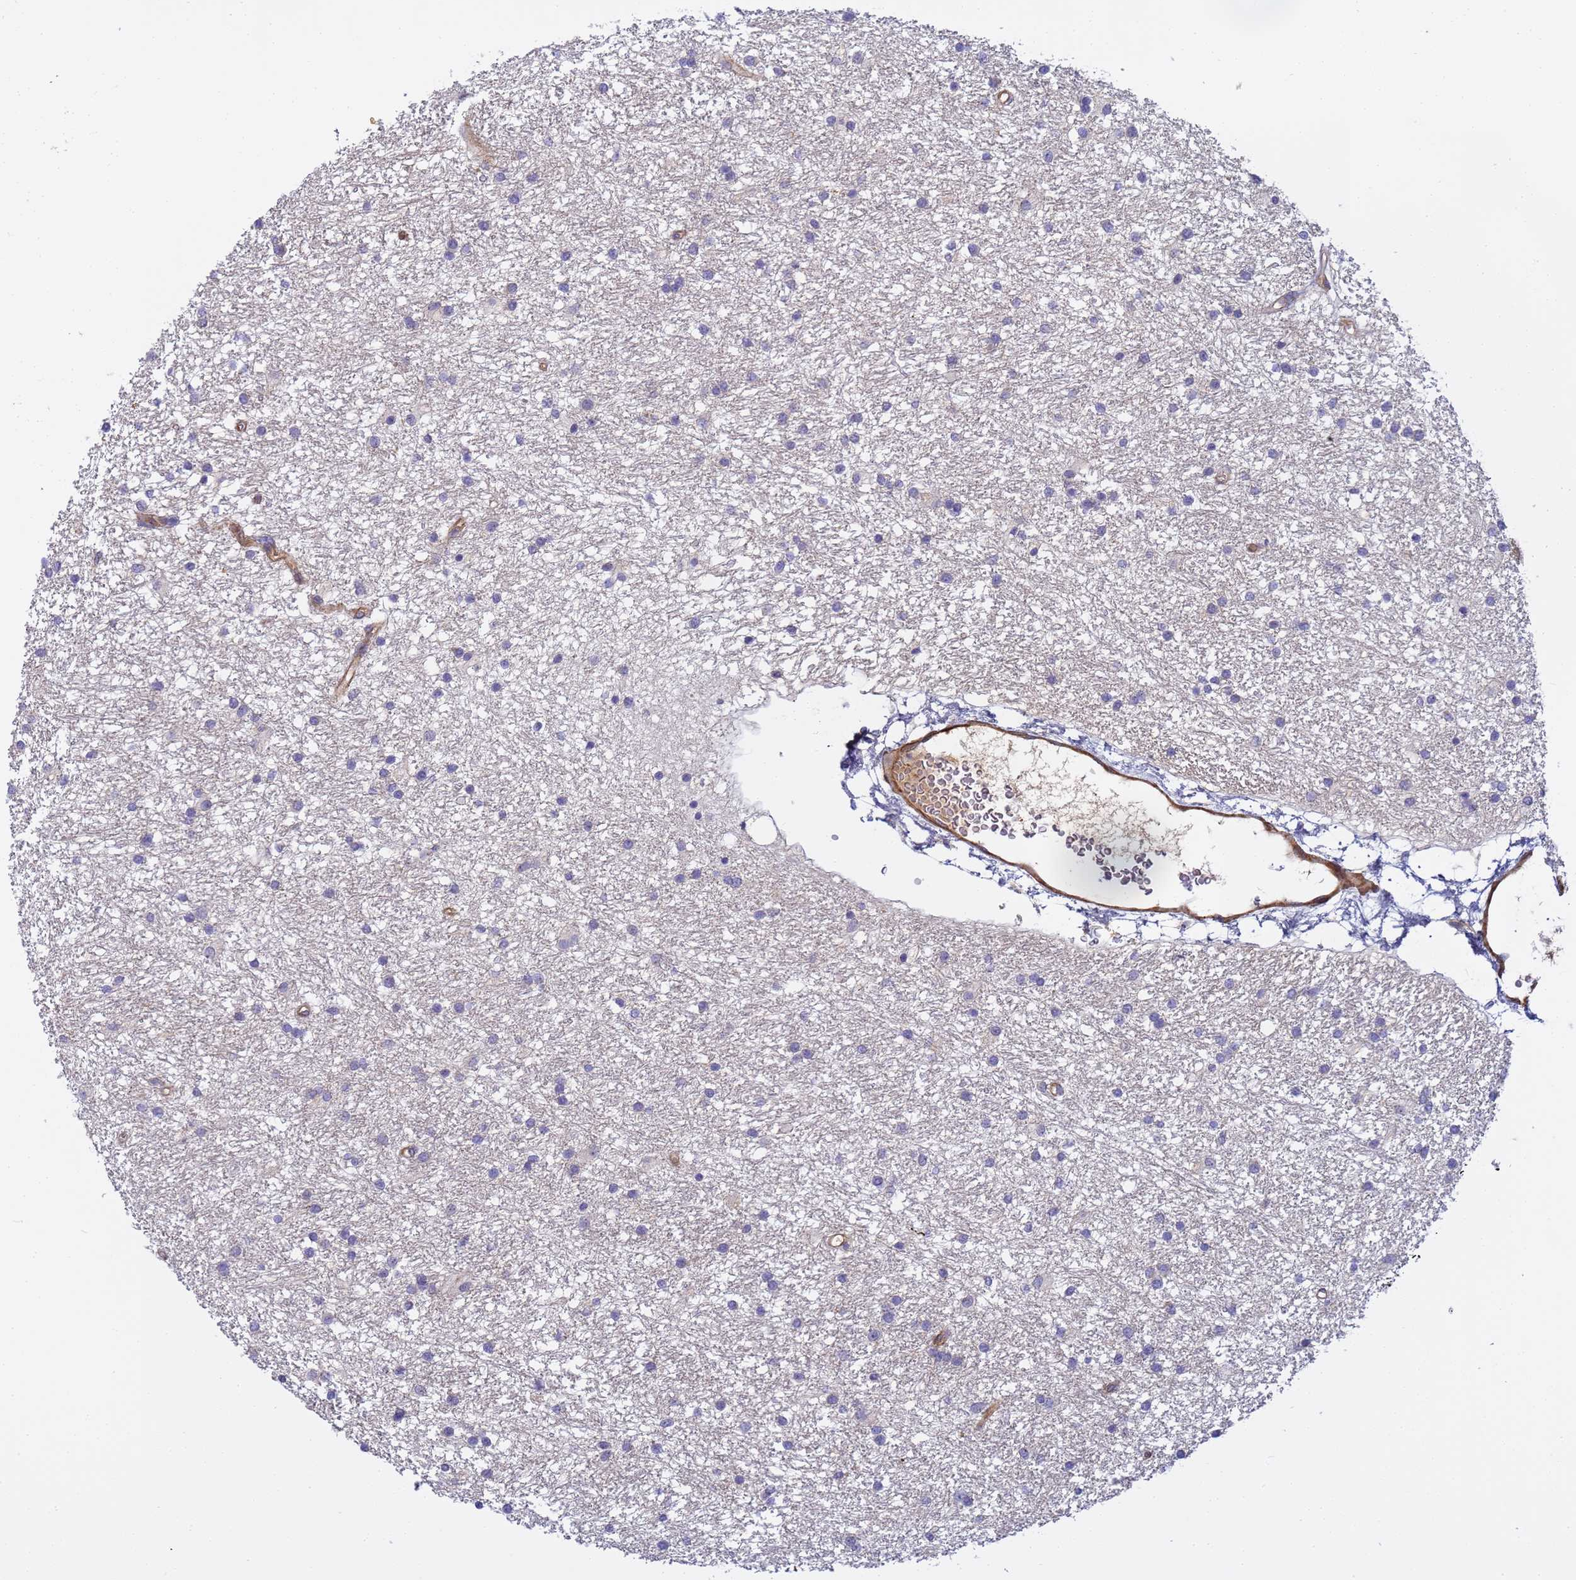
{"staining": {"intensity": "negative", "quantity": "none", "location": "none"}, "tissue": "glioma", "cell_type": "Tumor cells", "image_type": "cancer", "snomed": [{"axis": "morphology", "description": "Glioma, malignant, High grade"}, {"axis": "topography", "description": "Brain"}], "caption": "Immunohistochemical staining of human malignant glioma (high-grade) exhibits no significant expression in tumor cells. Nuclei are stained in blue.", "gene": "MYL12A", "patient": {"sex": "male", "age": 77}}